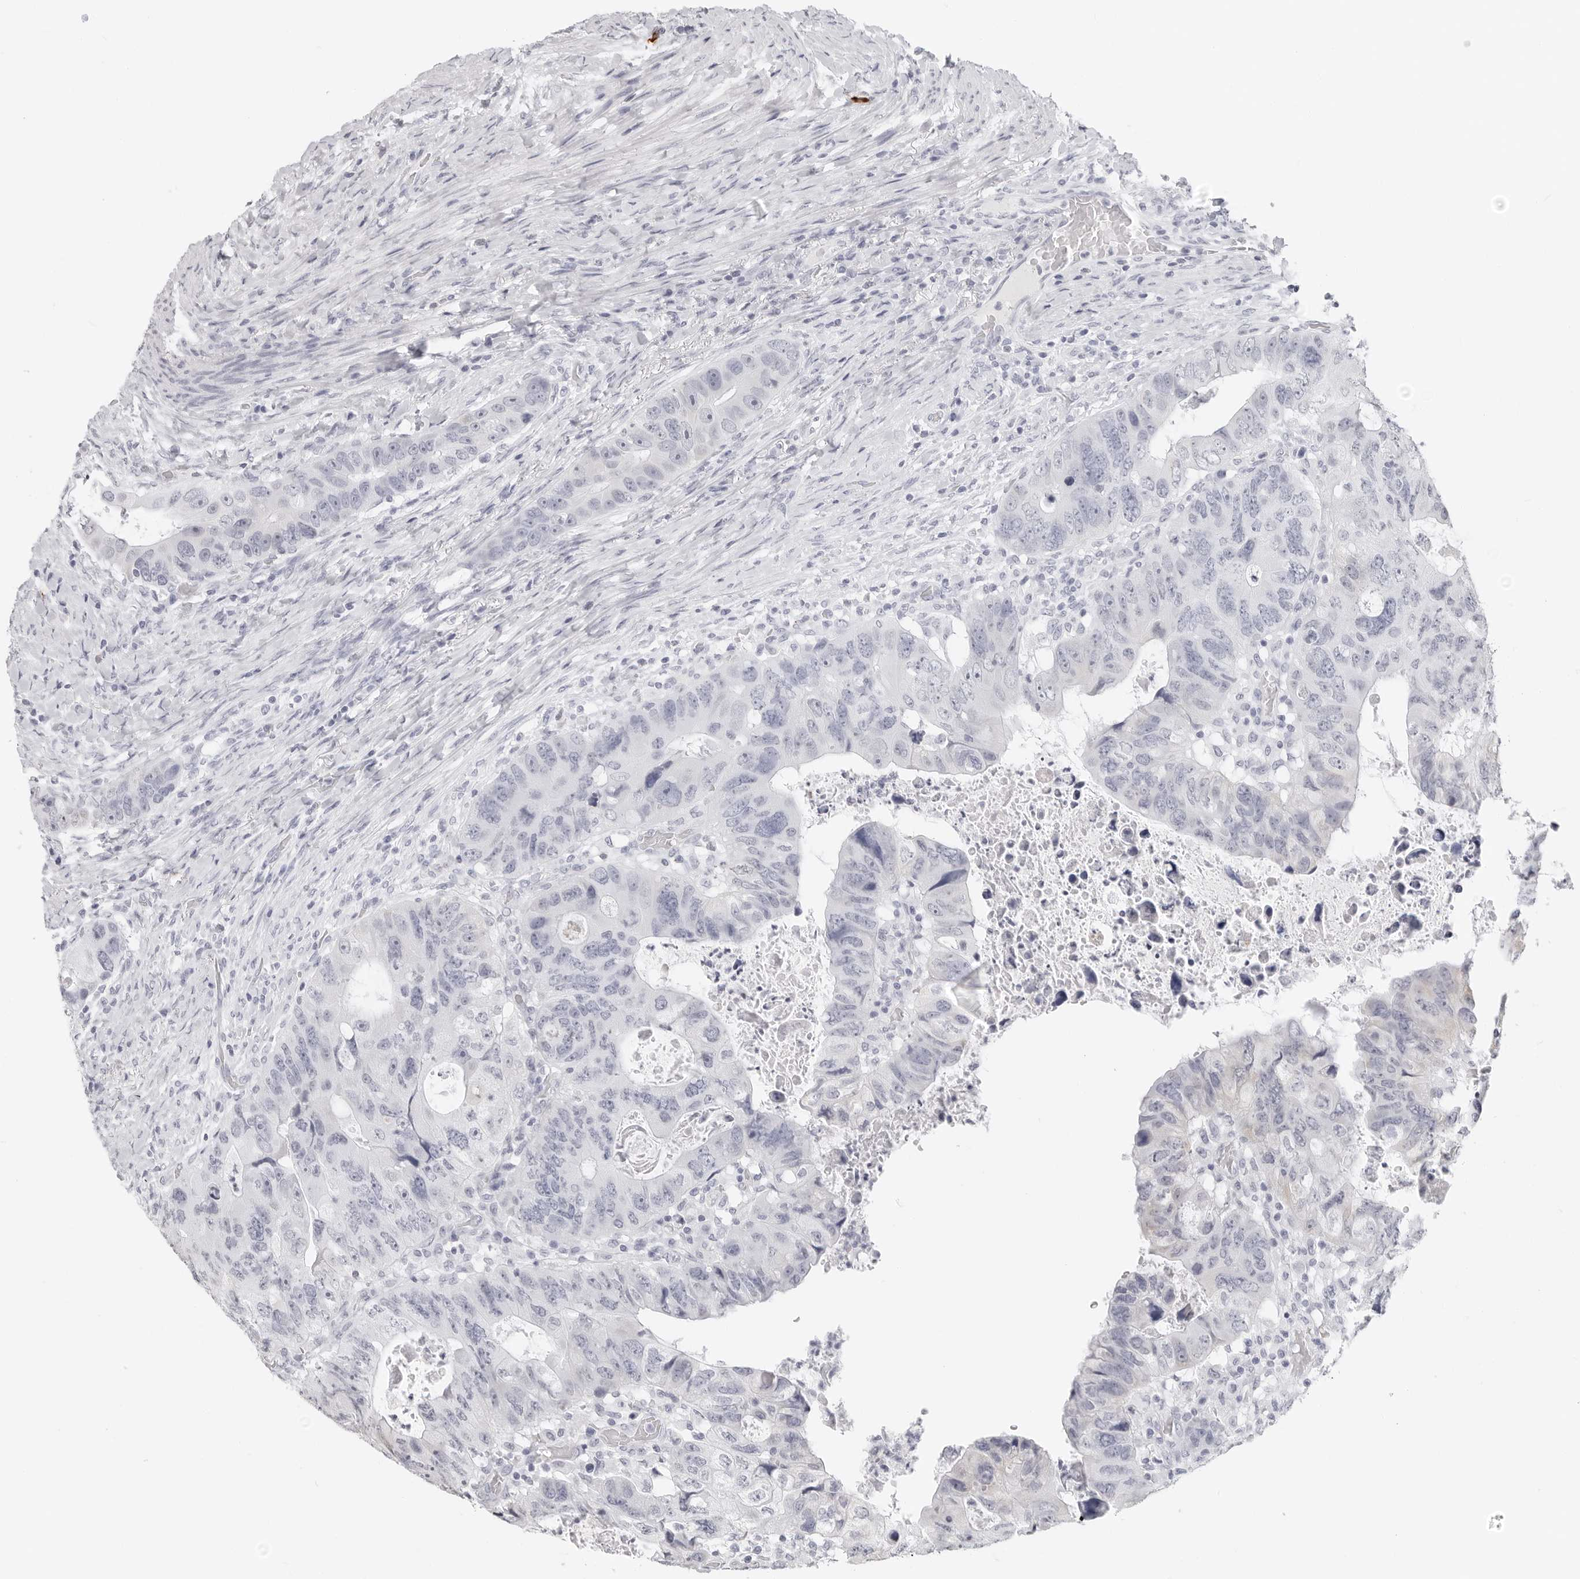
{"staining": {"intensity": "weak", "quantity": "<25%", "location": "cytoplasmic/membranous"}, "tissue": "colorectal cancer", "cell_type": "Tumor cells", "image_type": "cancer", "snomed": [{"axis": "morphology", "description": "Adenocarcinoma, NOS"}, {"axis": "topography", "description": "Rectum"}], "caption": "Colorectal cancer was stained to show a protein in brown. There is no significant expression in tumor cells.", "gene": "AGMAT", "patient": {"sex": "male", "age": 59}}